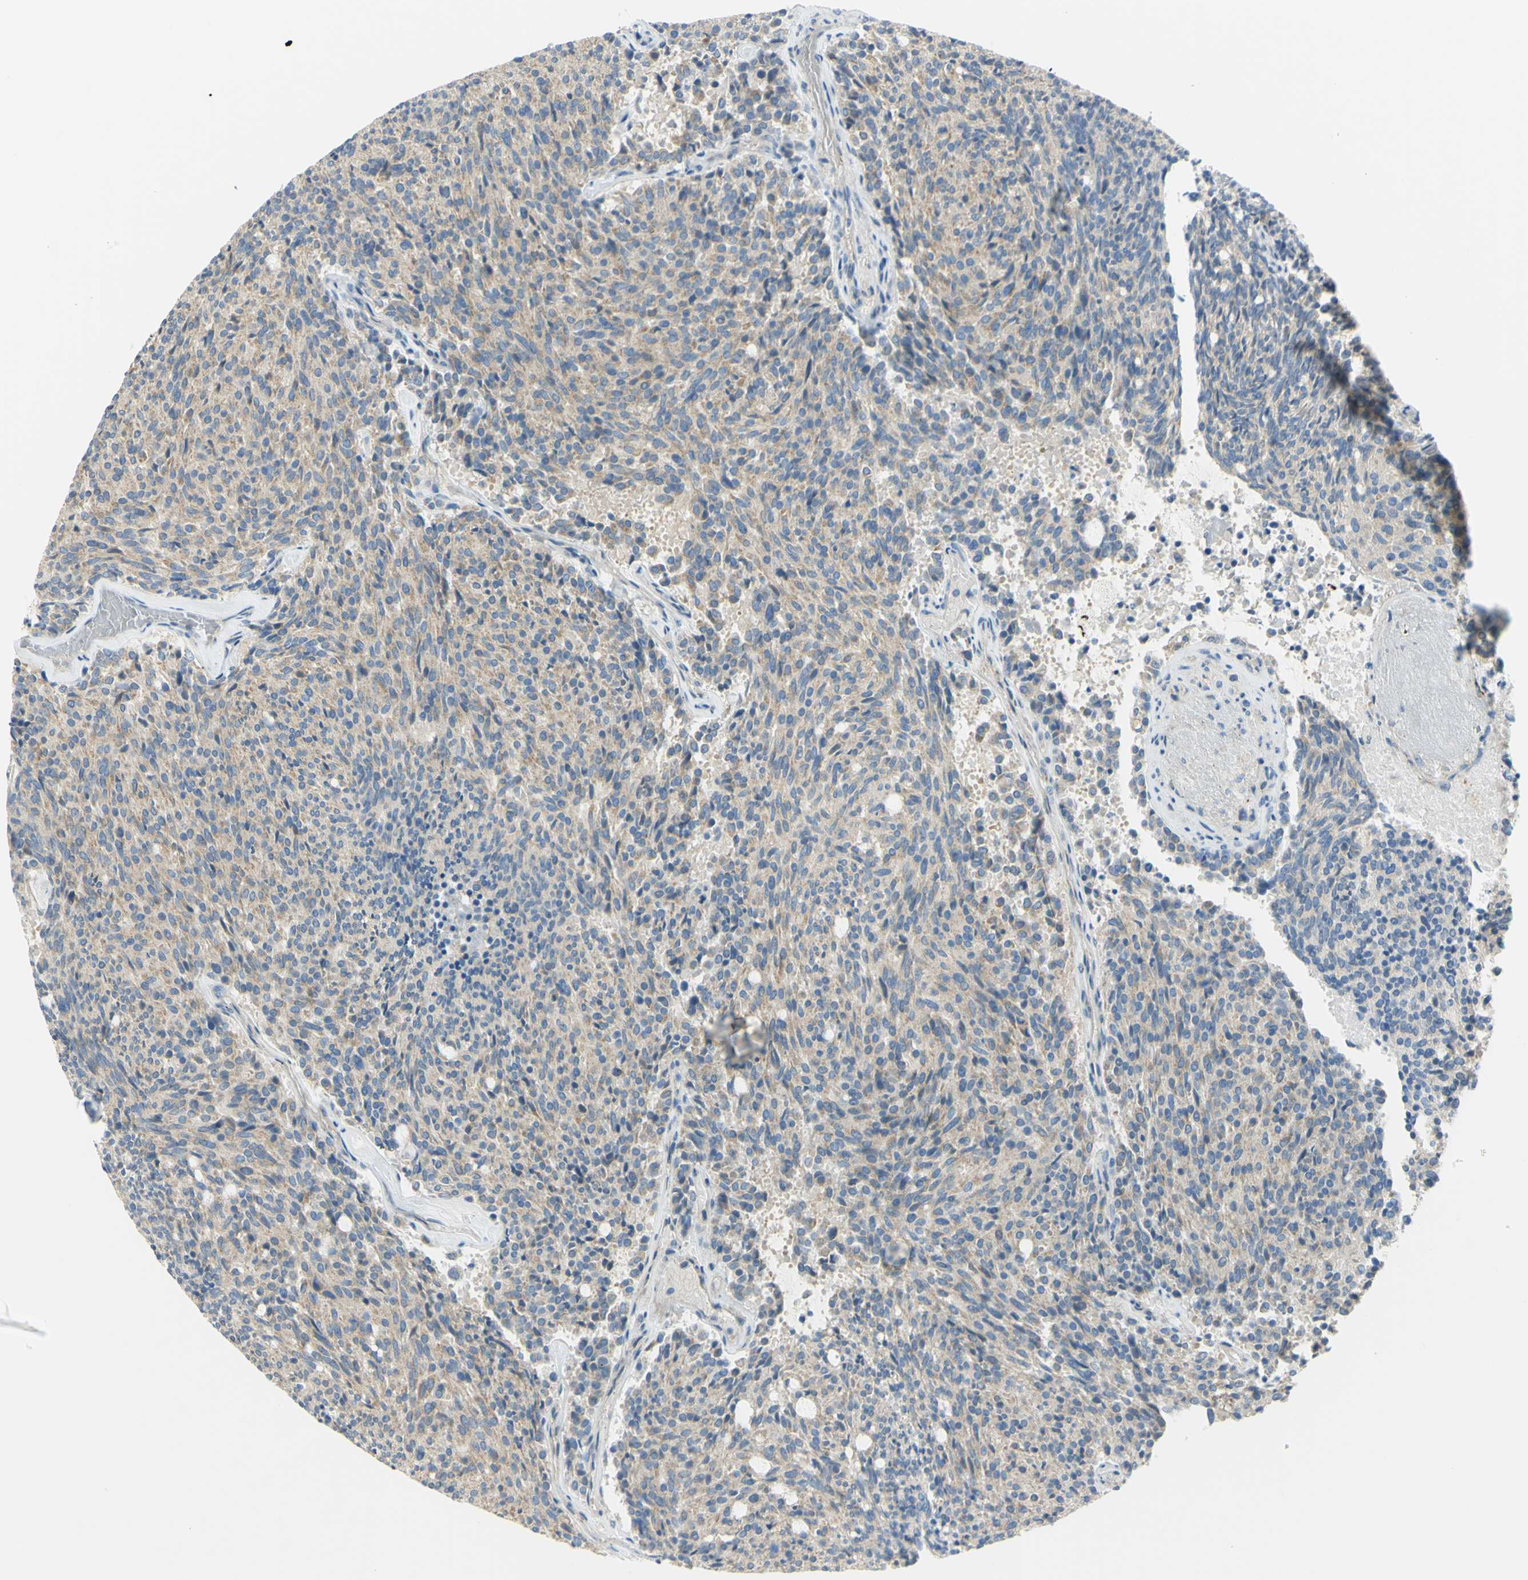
{"staining": {"intensity": "weak", "quantity": "25%-75%", "location": "cytoplasmic/membranous"}, "tissue": "carcinoid", "cell_type": "Tumor cells", "image_type": "cancer", "snomed": [{"axis": "morphology", "description": "Carcinoid, malignant, NOS"}, {"axis": "topography", "description": "Pancreas"}], "caption": "Protein expression analysis of human malignant carcinoid reveals weak cytoplasmic/membranous staining in about 25%-75% of tumor cells.", "gene": "GCNT3", "patient": {"sex": "female", "age": 54}}